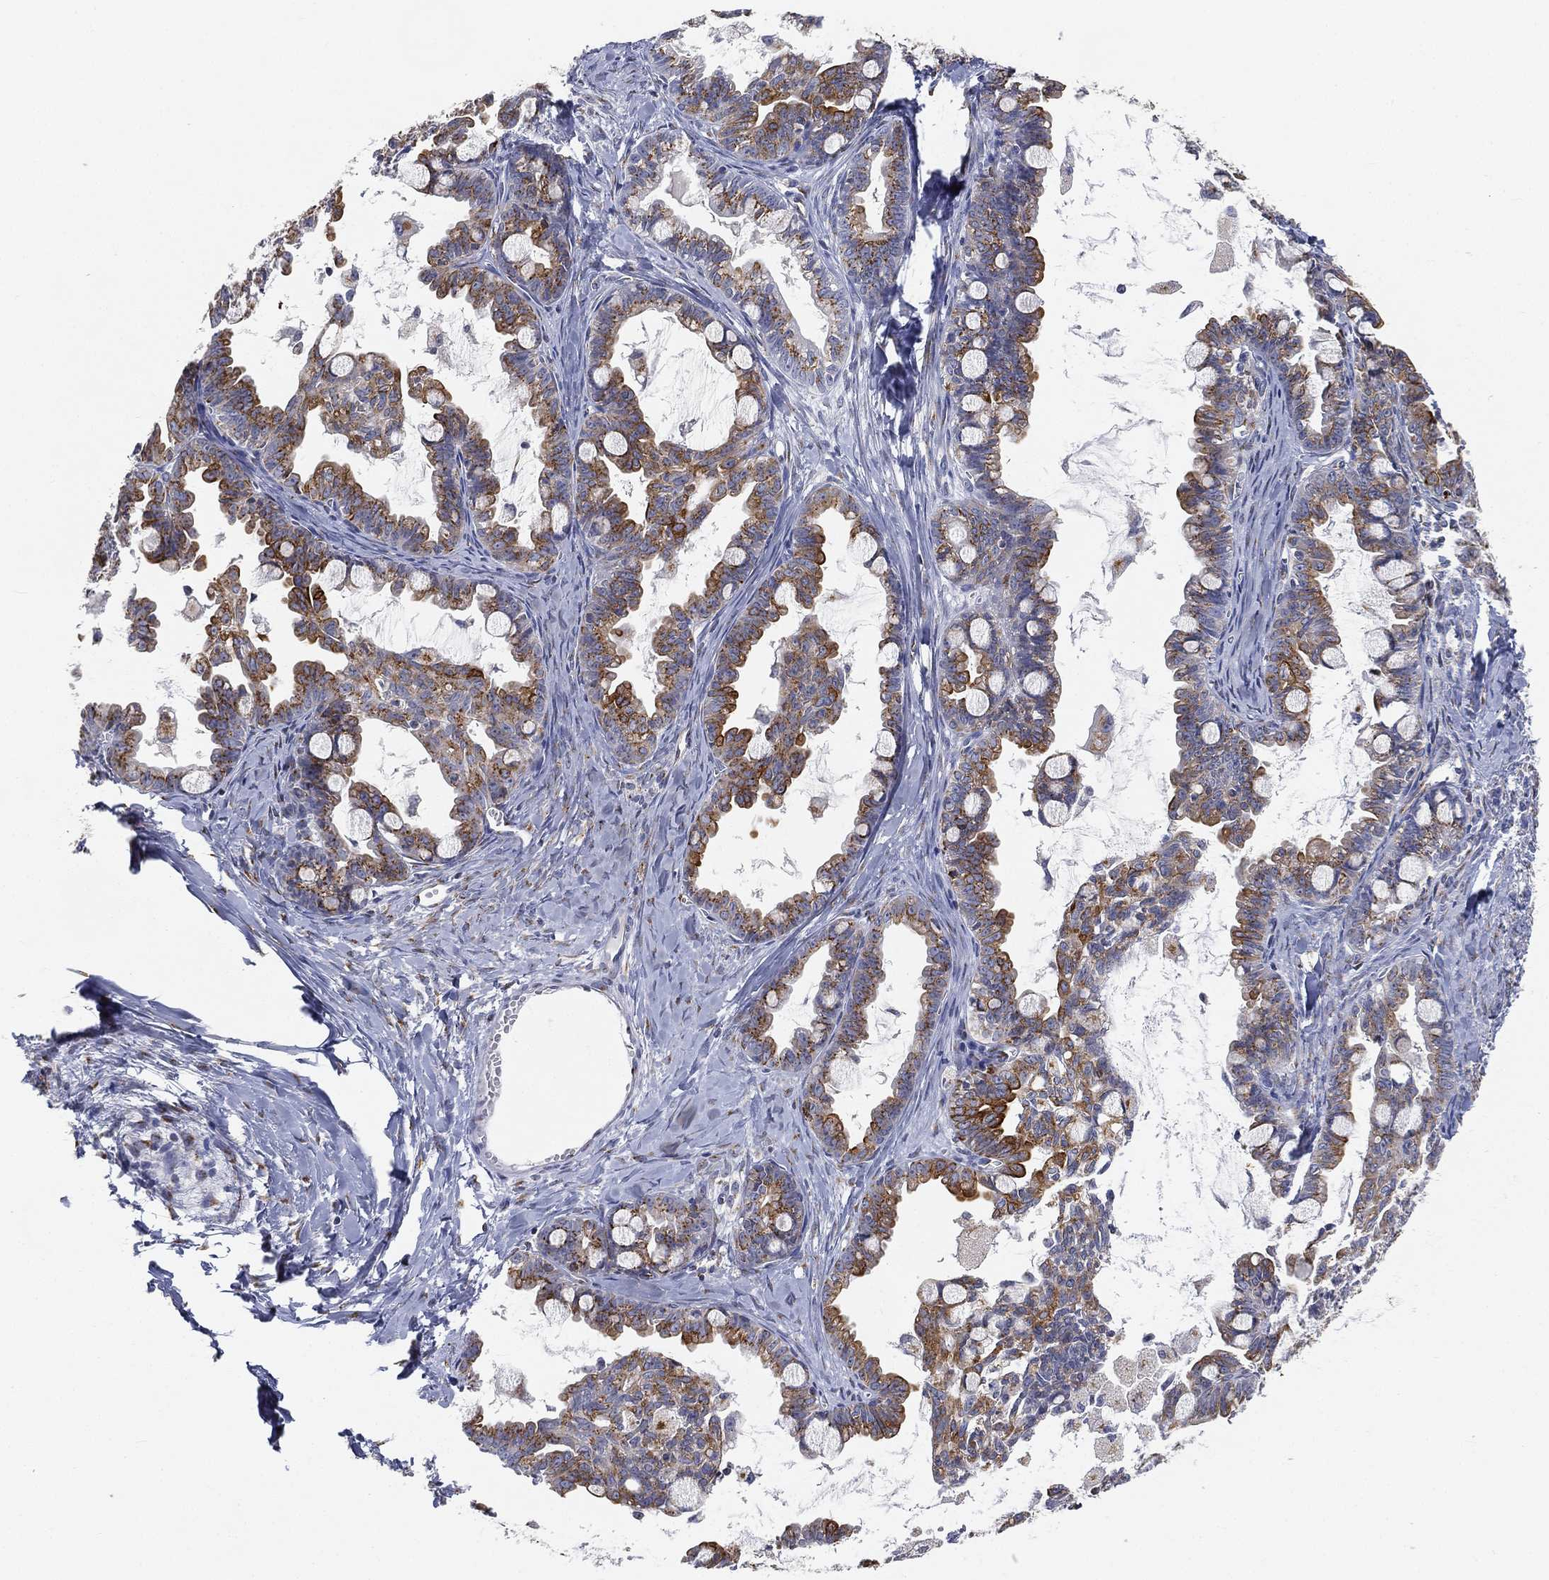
{"staining": {"intensity": "strong", "quantity": "25%-75%", "location": "cytoplasmic/membranous"}, "tissue": "ovarian cancer", "cell_type": "Tumor cells", "image_type": "cancer", "snomed": [{"axis": "morphology", "description": "Cystadenocarcinoma, mucinous, NOS"}, {"axis": "topography", "description": "Ovary"}], "caption": "Immunohistochemistry (IHC) (DAB) staining of human mucinous cystadenocarcinoma (ovarian) demonstrates strong cytoplasmic/membranous protein positivity in approximately 25%-75% of tumor cells.", "gene": "TICAM1", "patient": {"sex": "female", "age": 63}}